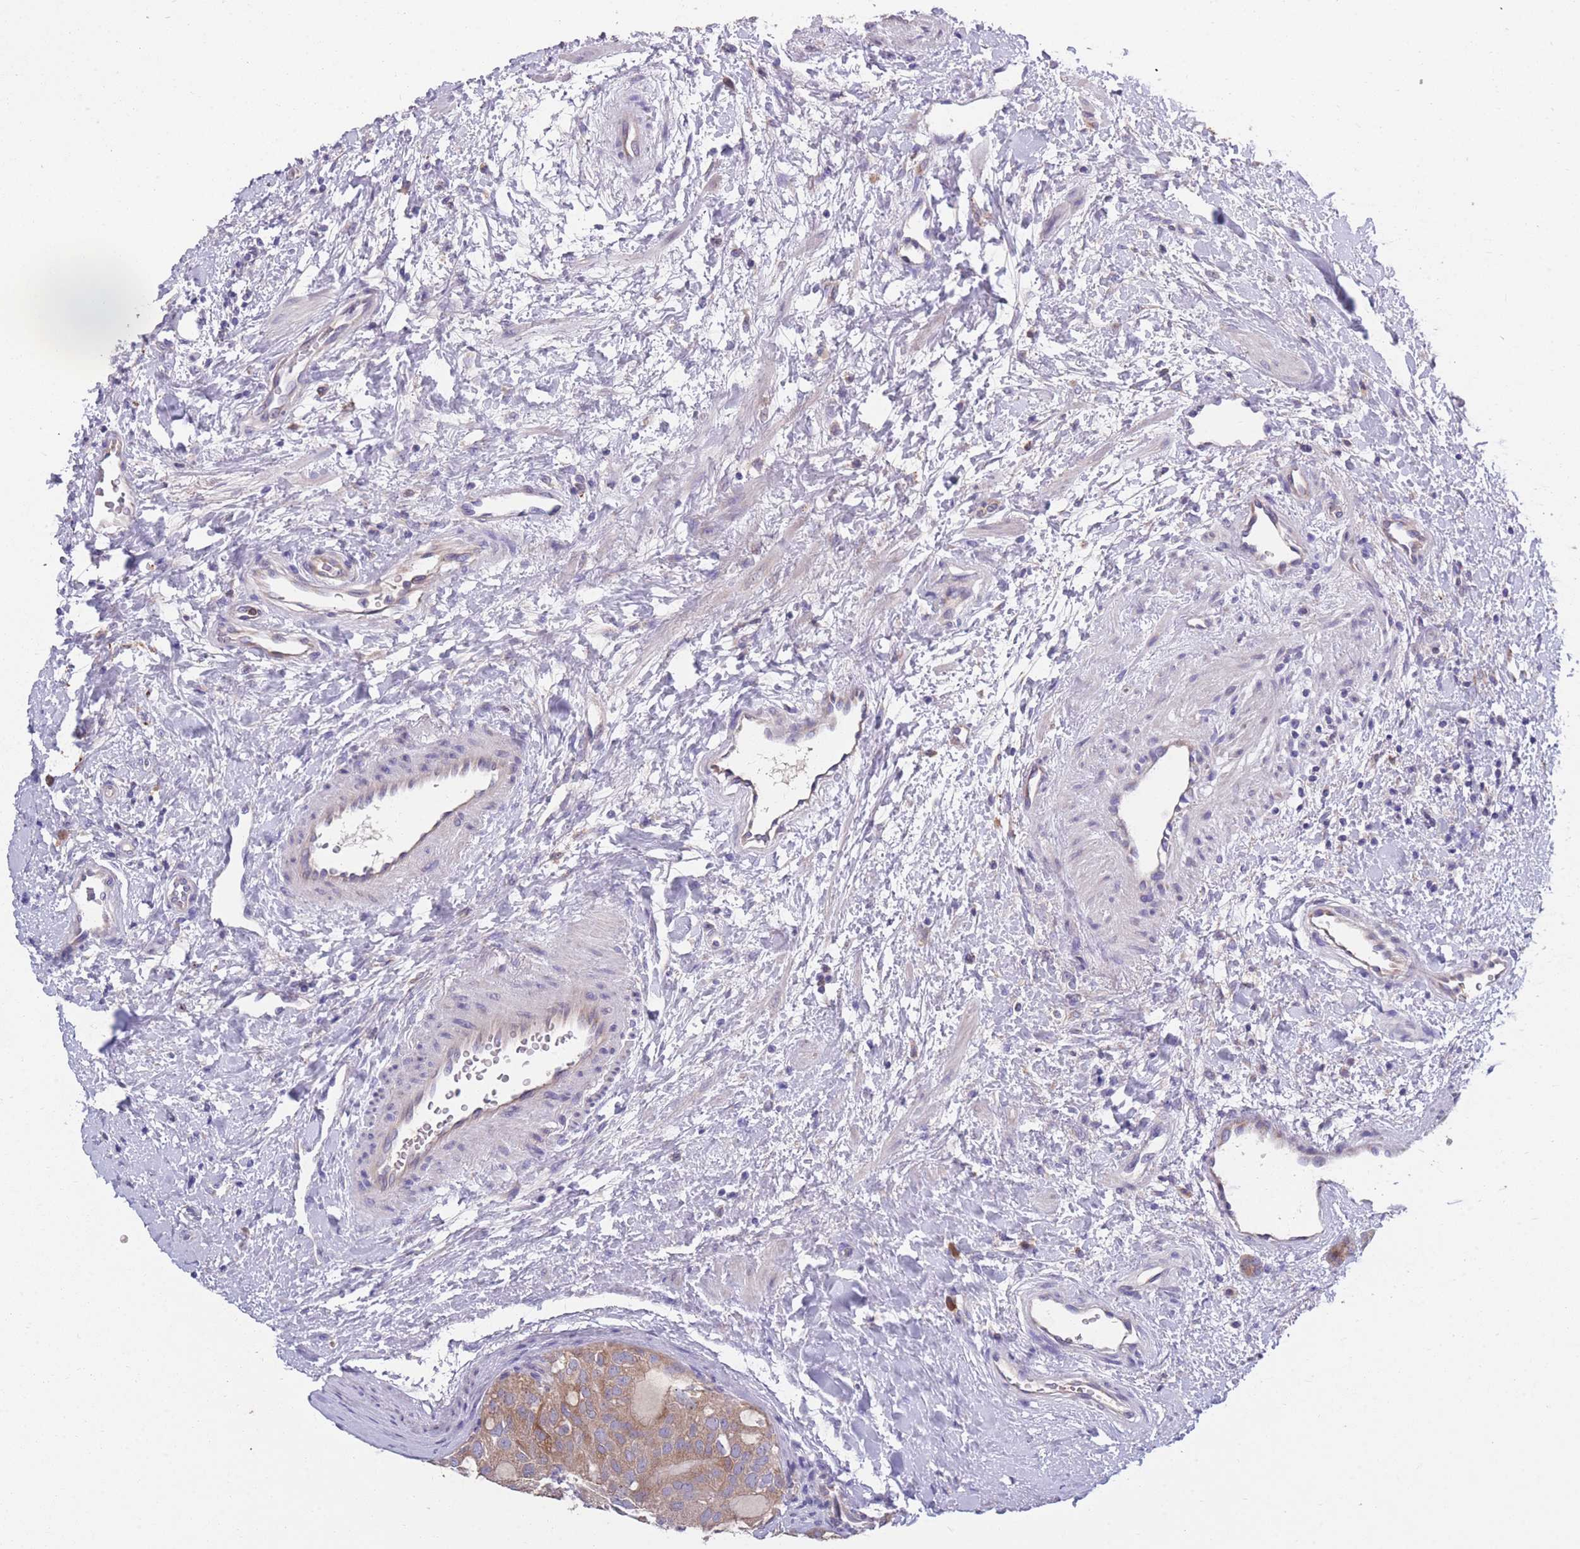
{"staining": {"intensity": "moderate", "quantity": ">75%", "location": "cytoplasmic/membranous"}, "tissue": "thyroid cancer", "cell_type": "Tumor cells", "image_type": "cancer", "snomed": [{"axis": "morphology", "description": "Follicular adenoma carcinoma, NOS"}, {"axis": "topography", "description": "Thyroid gland"}], "caption": "Immunohistochemical staining of human thyroid follicular adenoma carcinoma exhibits medium levels of moderate cytoplasmic/membranous positivity in approximately >75% of tumor cells.", "gene": "STIM2", "patient": {"sex": "male", "age": 75}}